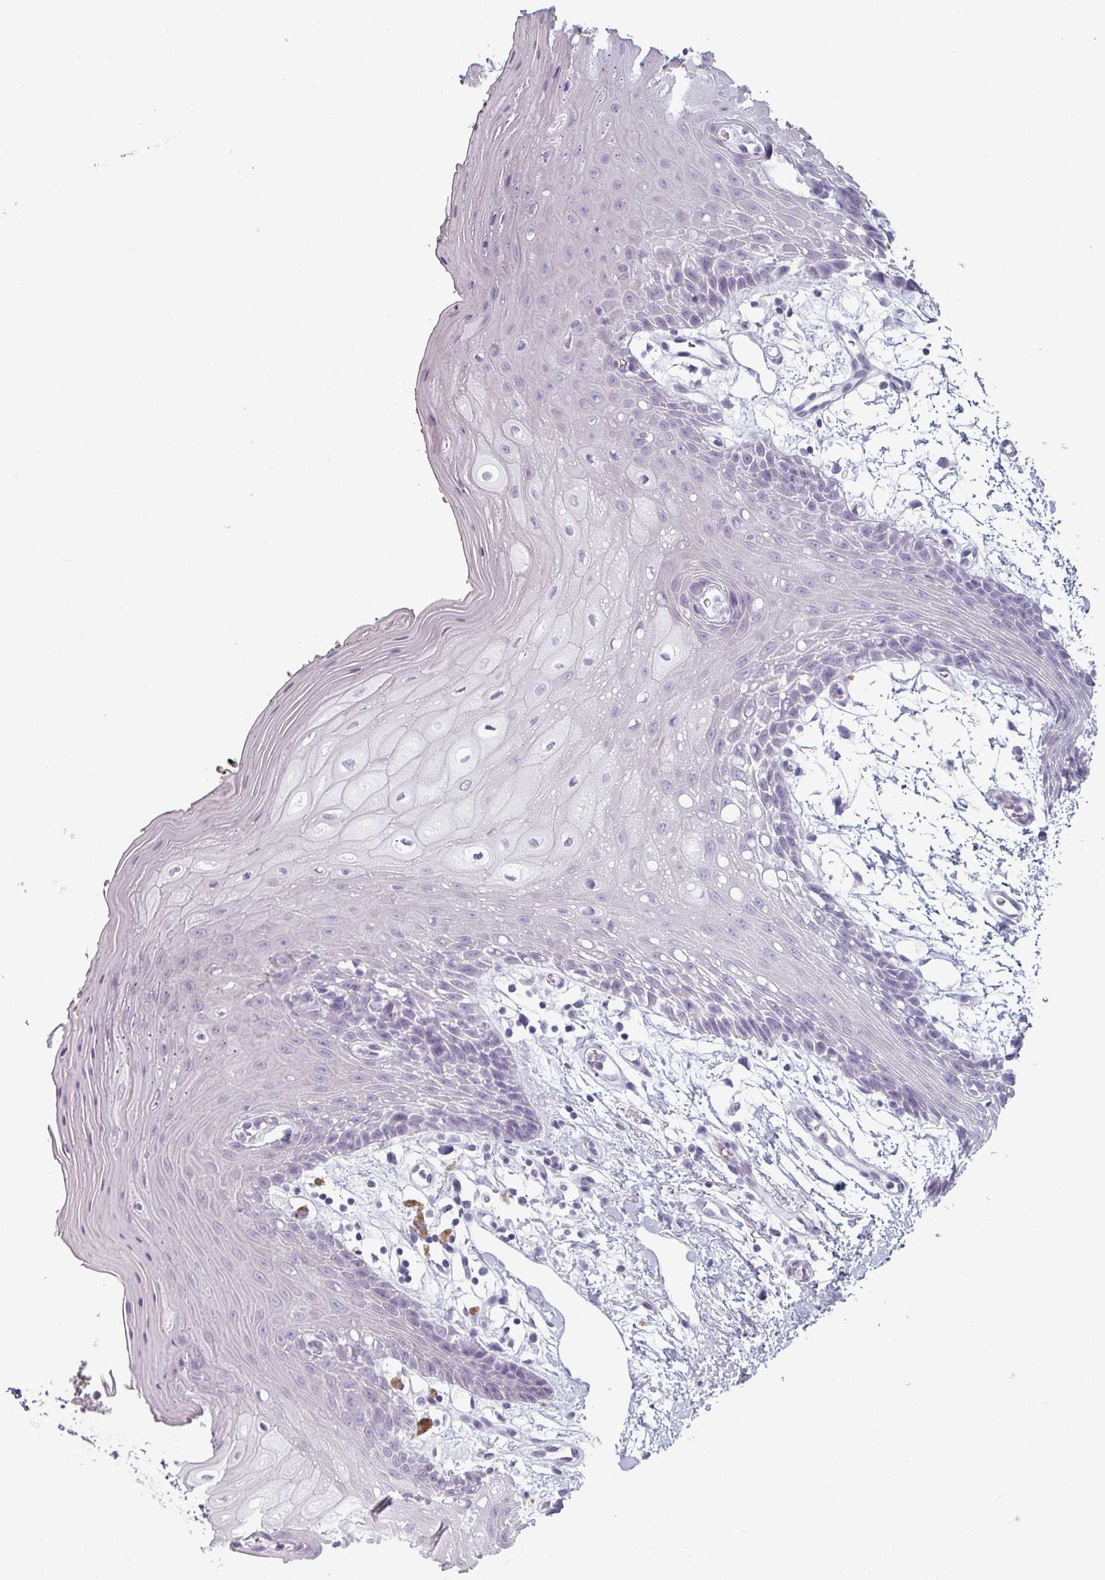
{"staining": {"intensity": "negative", "quantity": "none", "location": "none"}, "tissue": "oral mucosa", "cell_type": "Squamous epithelial cells", "image_type": "normal", "snomed": [{"axis": "morphology", "description": "Normal tissue, NOS"}, {"axis": "topography", "description": "Oral tissue"}, {"axis": "topography", "description": "Tounge, NOS"}], "caption": "Oral mucosa stained for a protein using immunohistochemistry shows no positivity squamous epithelial cells.", "gene": "SLC35G2", "patient": {"sex": "female", "age": 59}}